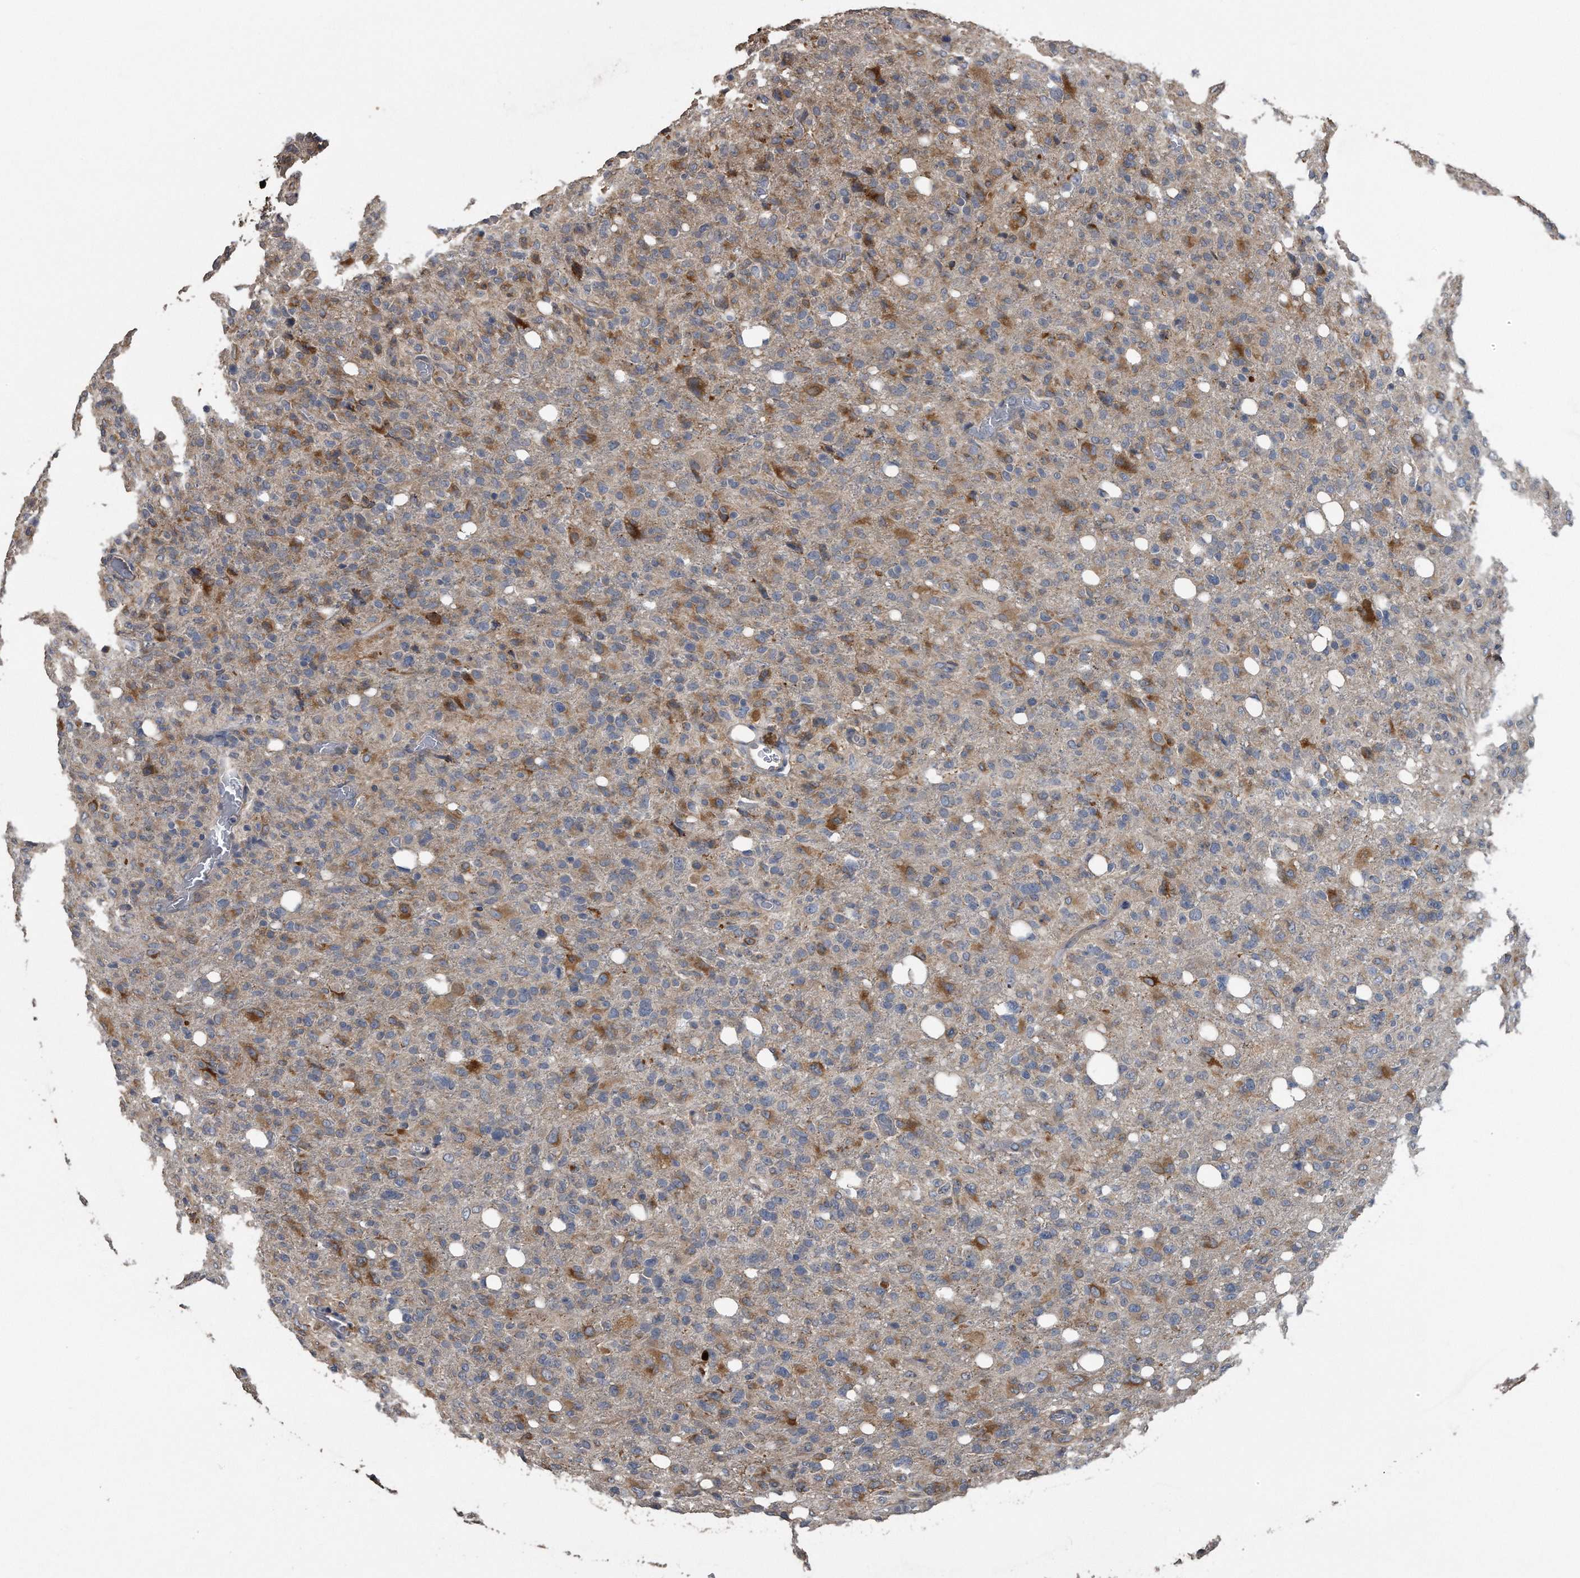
{"staining": {"intensity": "moderate", "quantity": "<25%", "location": "cytoplasmic/membranous"}, "tissue": "glioma", "cell_type": "Tumor cells", "image_type": "cancer", "snomed": [{"axis": "morphology", "description": "Glioma, malignant, High grade"}, {"axis": "topography", "description": "Brain"}], "caption": "Human glioma stained for a protein (brown) demonstrates moderate cytoplasmic/membranous positive expression in approximately <25% of tumor cells.", "gene": "PCLO", "patient": {"sex": "female", "age": 57}}